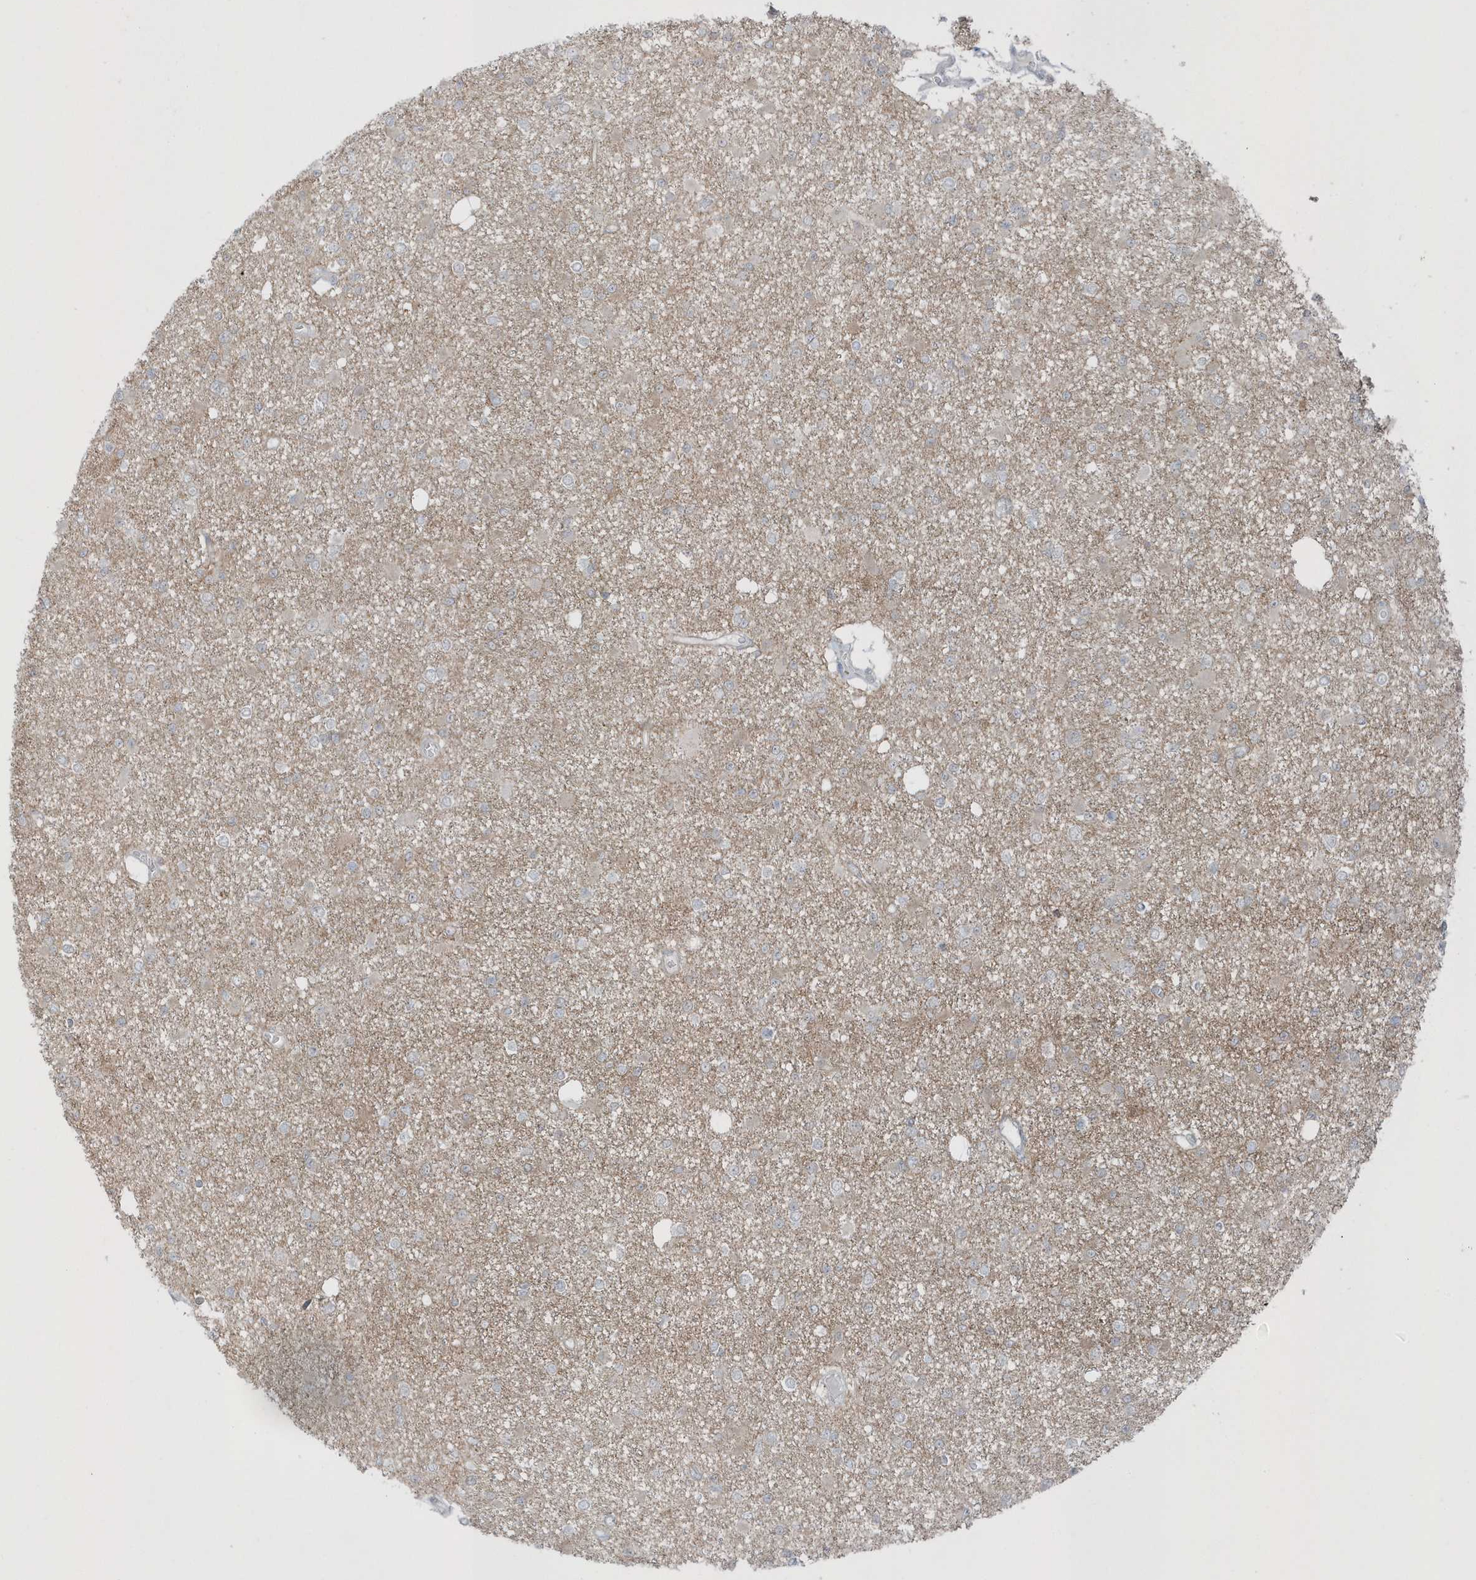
{"staining": {"intensity": "negative", "quantity": "none", "location": "none"}, "tissue": "glioma", "cell_type": "Tumor cells", "image_type": "cancer", "snomed": [{"axis": "morphology", "description": "Glioma, malignant, Low grade"}, {"axis": "topography", "description": "Brain"}], "caption": "An IHC micrograph of glioma is shown. There is no staining in tumor cells of glioma.", "gene": "PARD3B", "patient": {"sex": "female", "age": 22}}